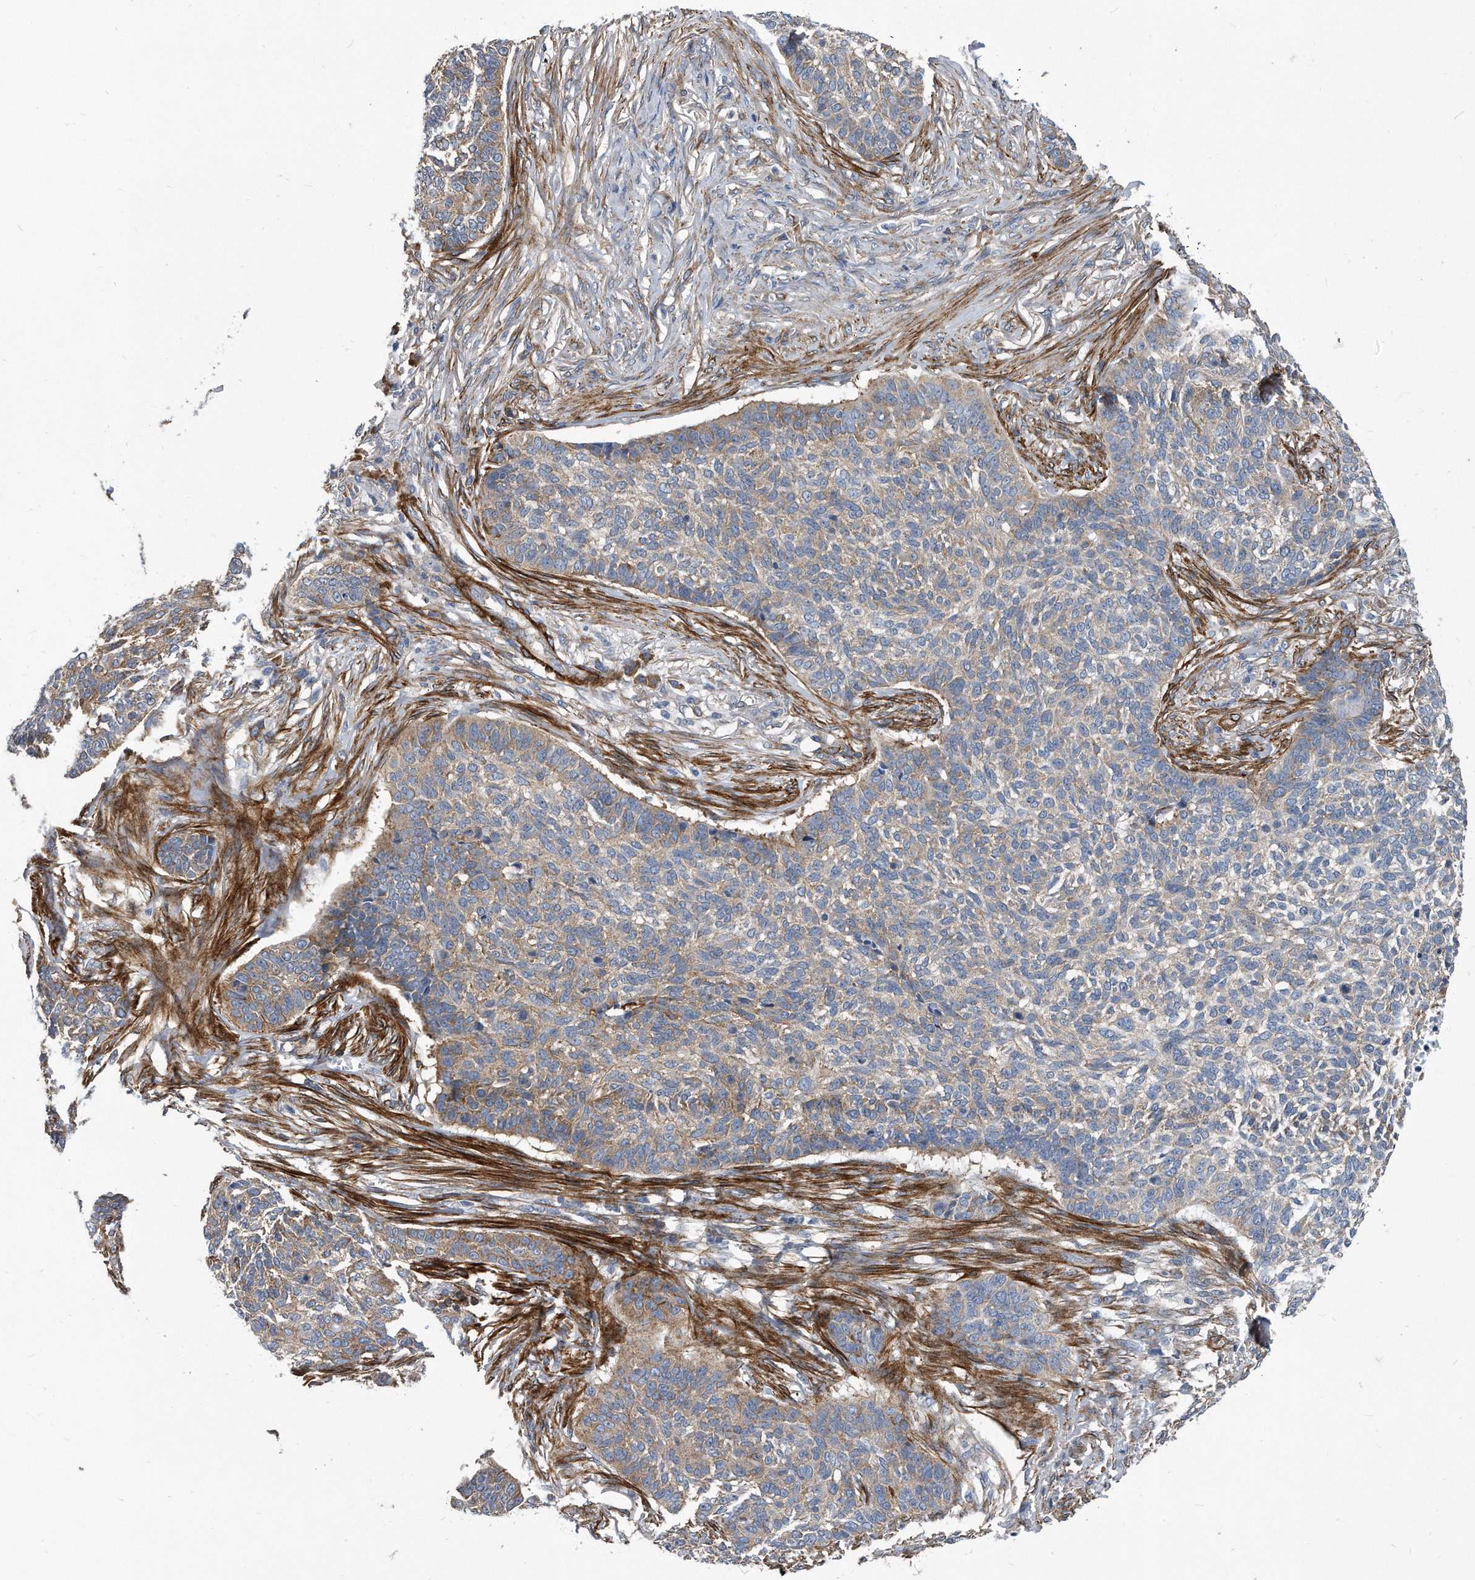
{"staining": {"intensity": "weak", "quantity": "25%-75%", "location": "cytoplasmic/membranous"}, "tissue": "skin cancer", "cell_type": "Tumor cells", "image_type": "cancer", "snomed": [{"axis": "morphology", "description": "Basal cell carcinoma"}, {"axis": "topography", "description": "Skin"}], "caption": "Immunohistochemistry image of neoplastic tissue: skin basal cell carcinoma stained using immunohistochemistry demonstrates low levels of weak protein expression localized specifically in the cytoplasmic/membranous of tumor cells, appearing as a cytoplasmic/membranous brown color.", "gene": "EIF2B4", "patient": {"sex": "male", "age": 85}}